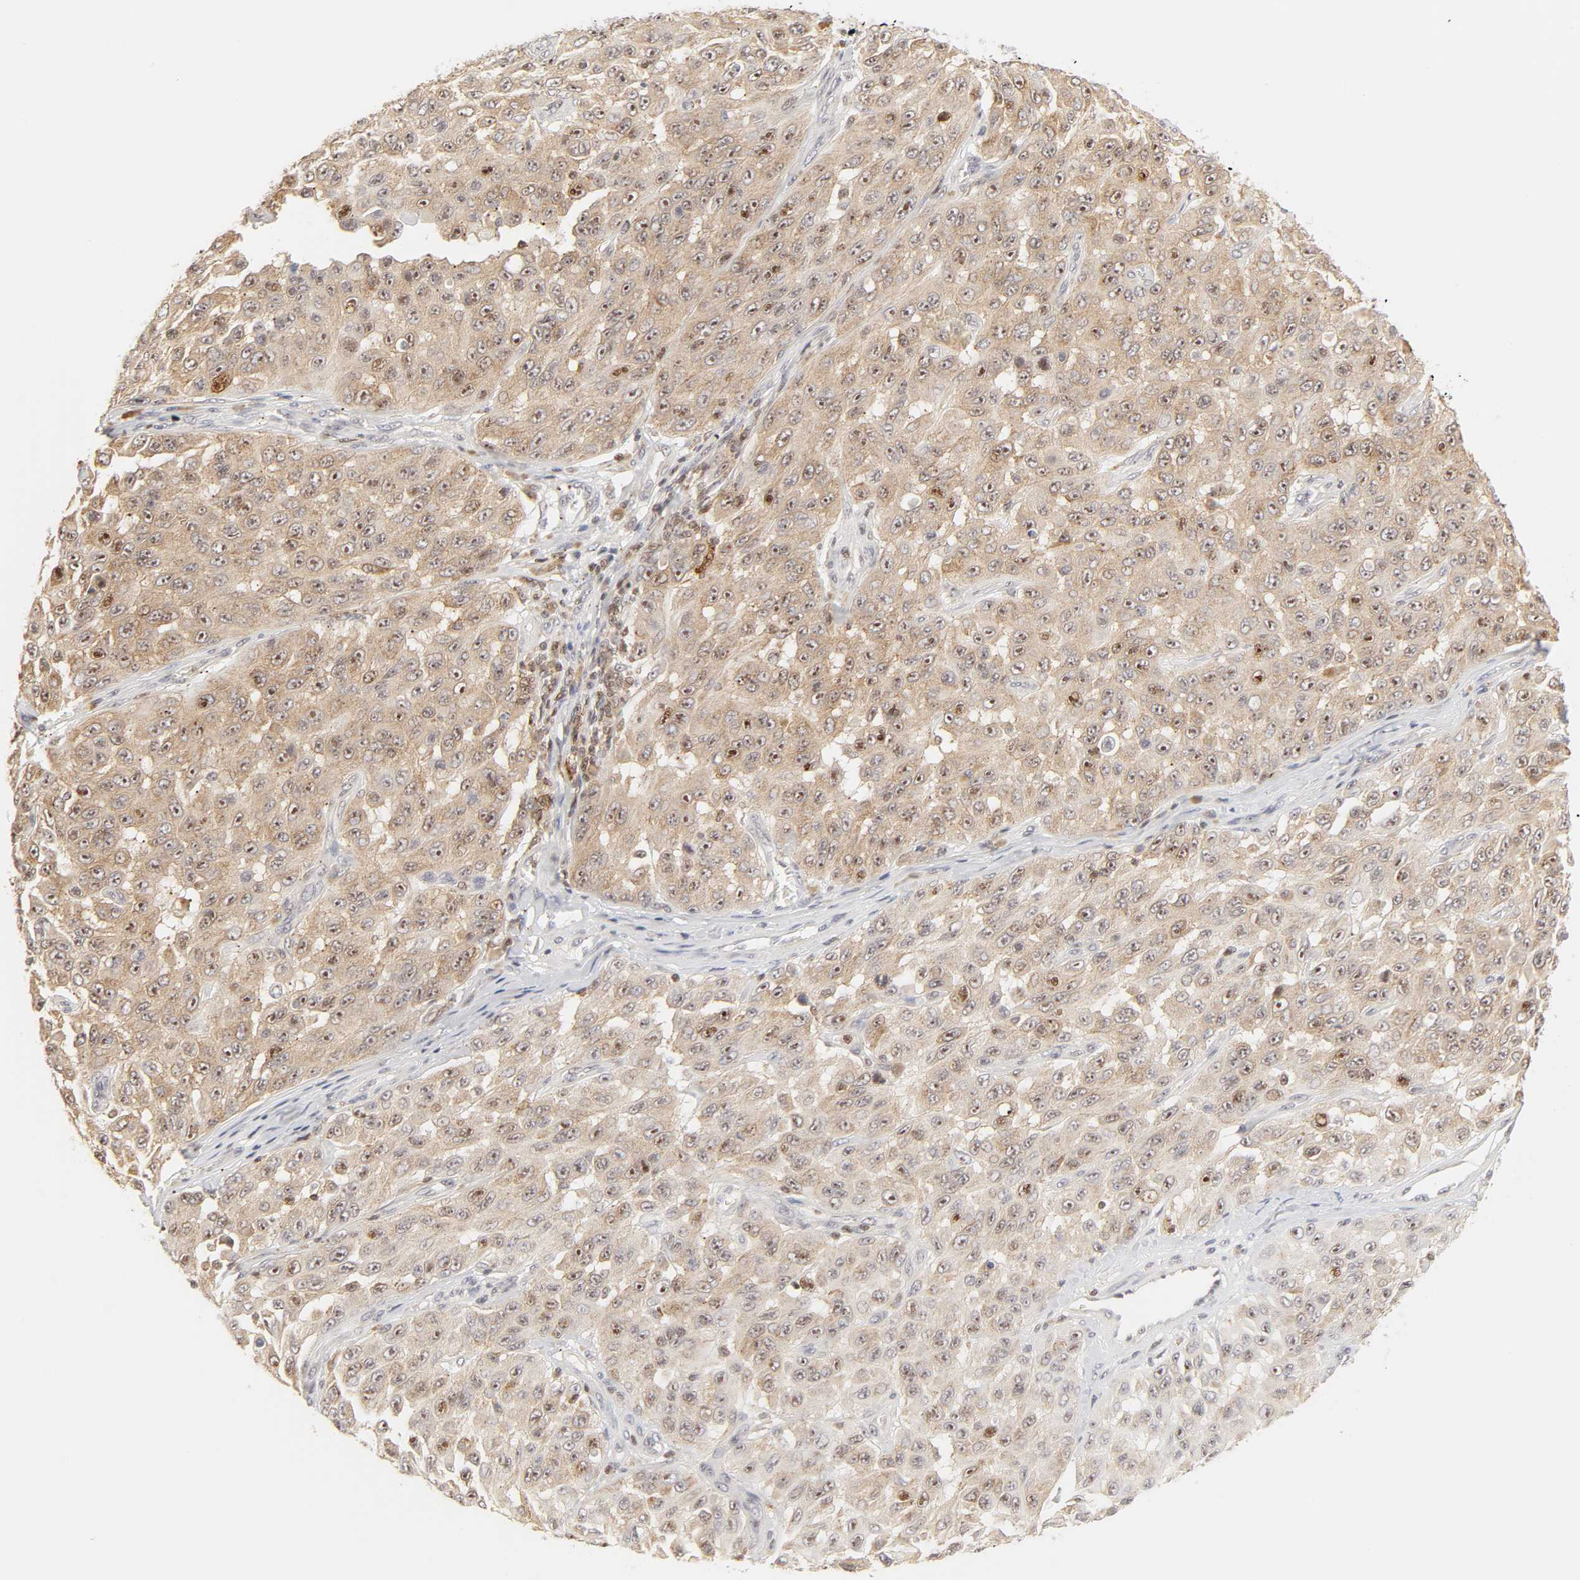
{"staining": {"intensity": "moderate", "quantity": ">75%", "location": "cytoplasmic/membranous,nuclear"}, "tissue": "melanoma", "cell_type": "Tumor cells", "image_type": "cancer", "snomed": [{"axis": "morphology", "description": "Malignant melanoma, NOS"}, {"axis": "topography", "description": "Skin"}], "caption": "Moderate cytoplasmic/membranous and nuclear expression is seen in approximately >75% of tumor cells in melanoma.", "gene": "KIF2A", "patient": {"sex": "male", "age": 30}}